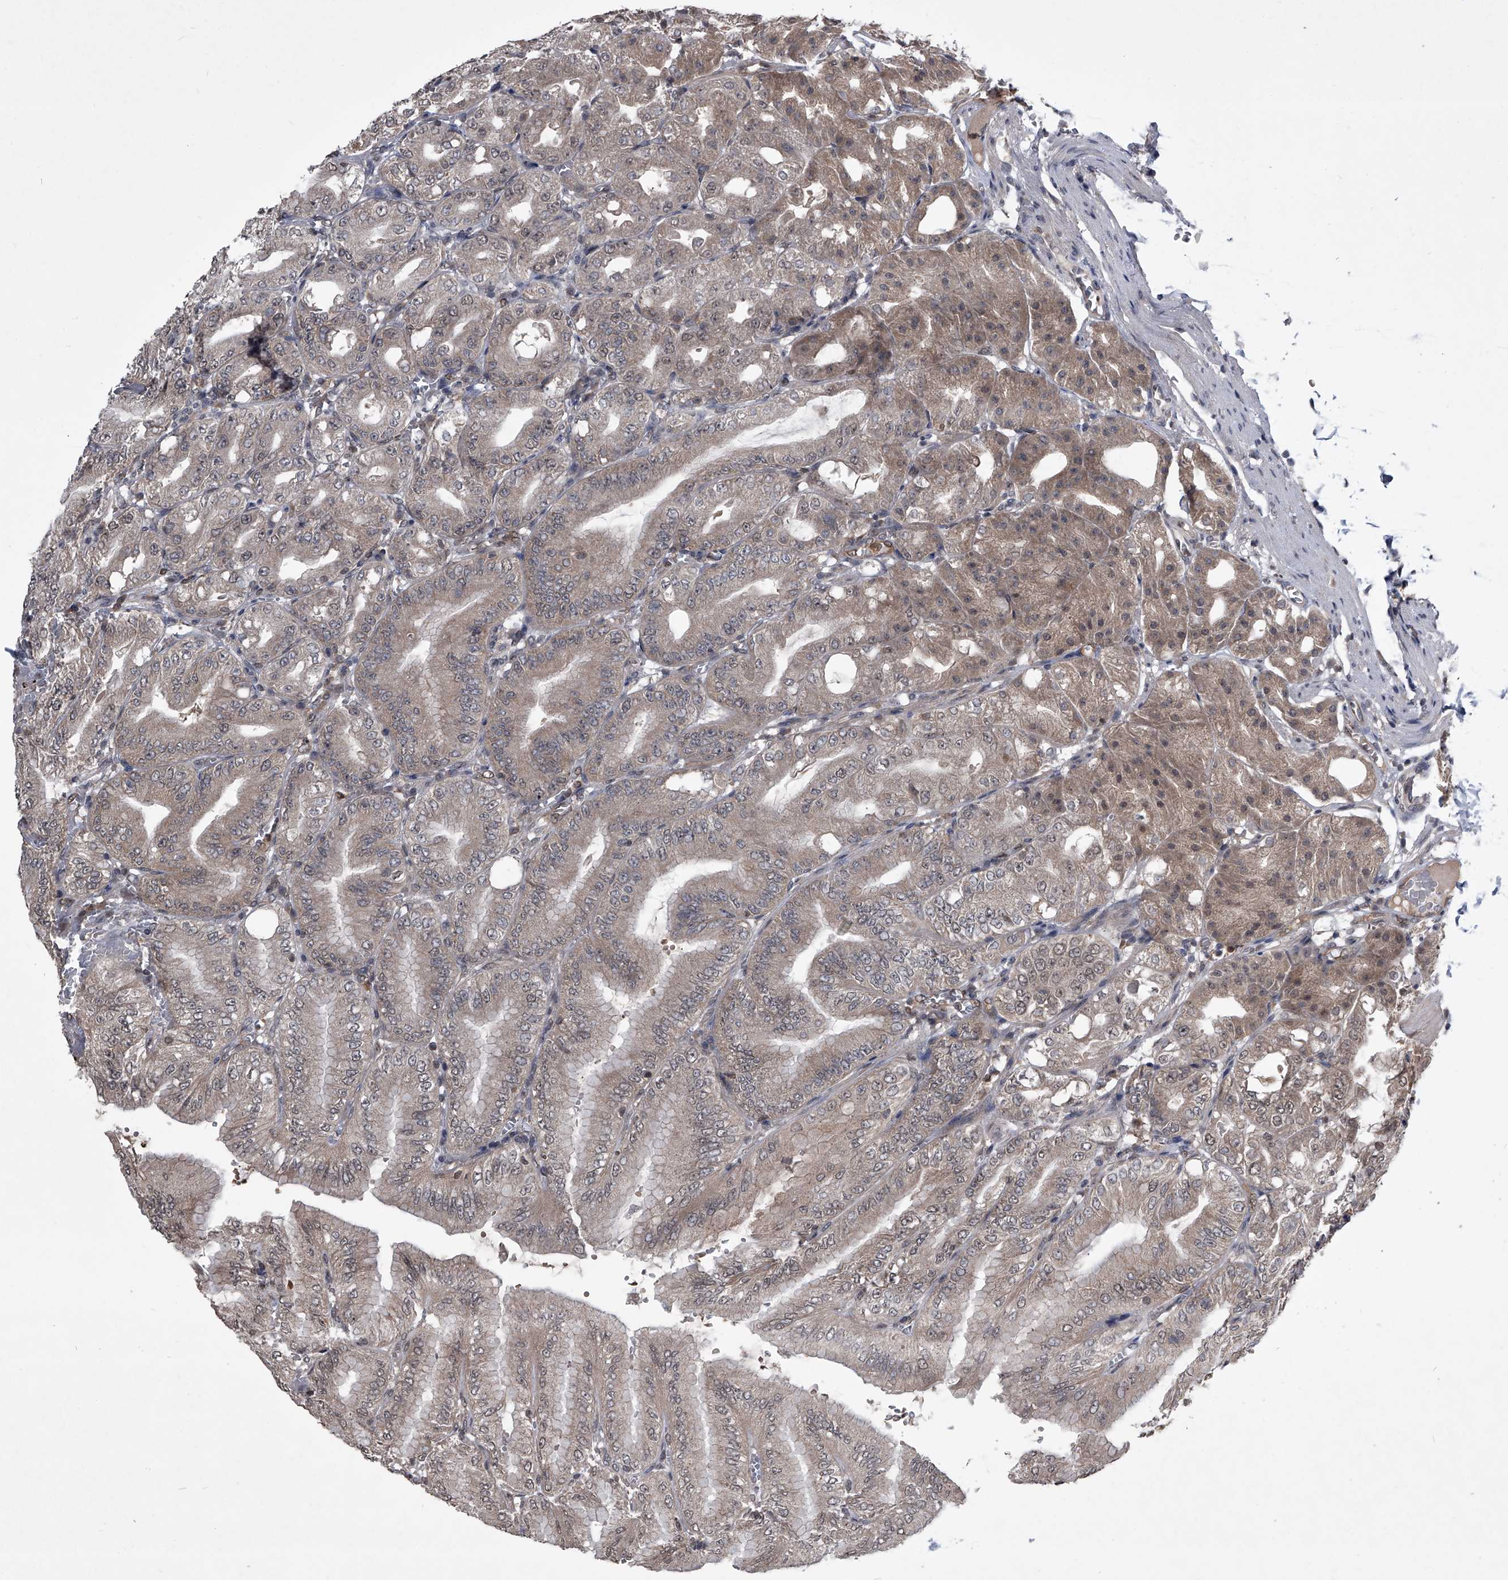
{"staining": {"intensity": "weak", "quantity": ">75%", "location": "cytoplasmic/membranous,nuclear"}, "tissue": "stomach", "cell_type": "Glandular cells", "image_type": "normal", "snomed": [{"axis": "morphology", "description": "Normal tissue, NOS"}, {"axis": "topography", "description": "Stomach, lower"}], "caption": "Weak cytoplasmic/membranous,nuclear protein expression is seen in approximately >75% of glandular cells in stomach.", "gene": "TSNAX", "patient": {"sex": "male", "age": 71}}